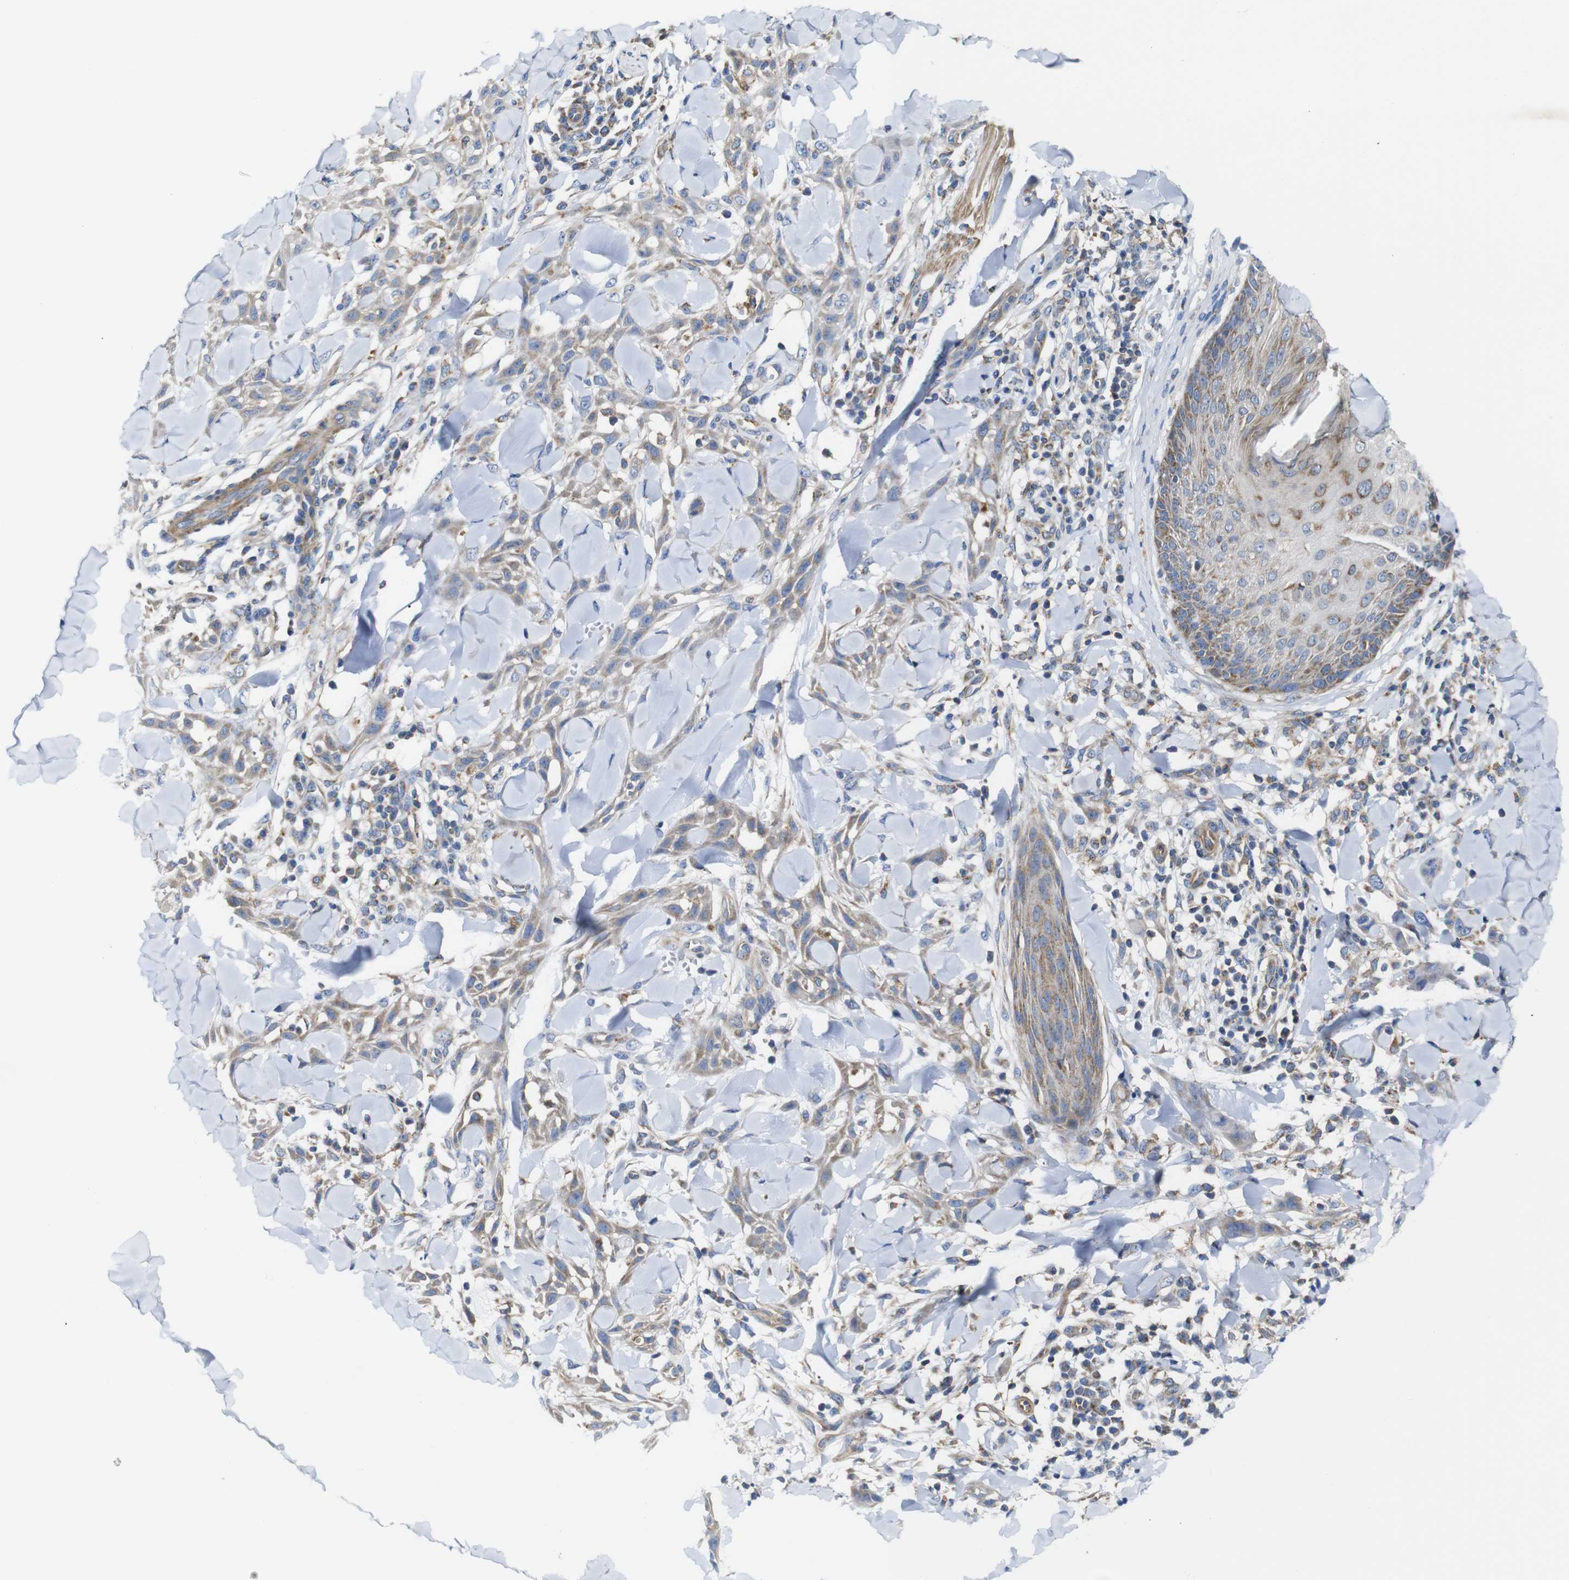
{"staining": {"intensity": "weak", "quantity": ">75%", "location": "cytoplasmic/membranous"}, "tissue": "skin cancer", "cell_type": "Tumor cells", "image_type": "cancer", "snomed": [{"axis": "morphology", "description": "Squamous cell carcinoma, NOS"}, {"axis": "topography", "description": "Skin"}], "caption": "Skin cancer (squamous cell carcinoma) stained with DAB IHC shows low levels of weak cytoplasmic/membranous positivity in approximately >75% of tumor cells. (DAB = brown stain, brightfield microscopy at high magnification).", "gene": "PDCD1LG2", "patient": {"sex": "male", "age": 24}}